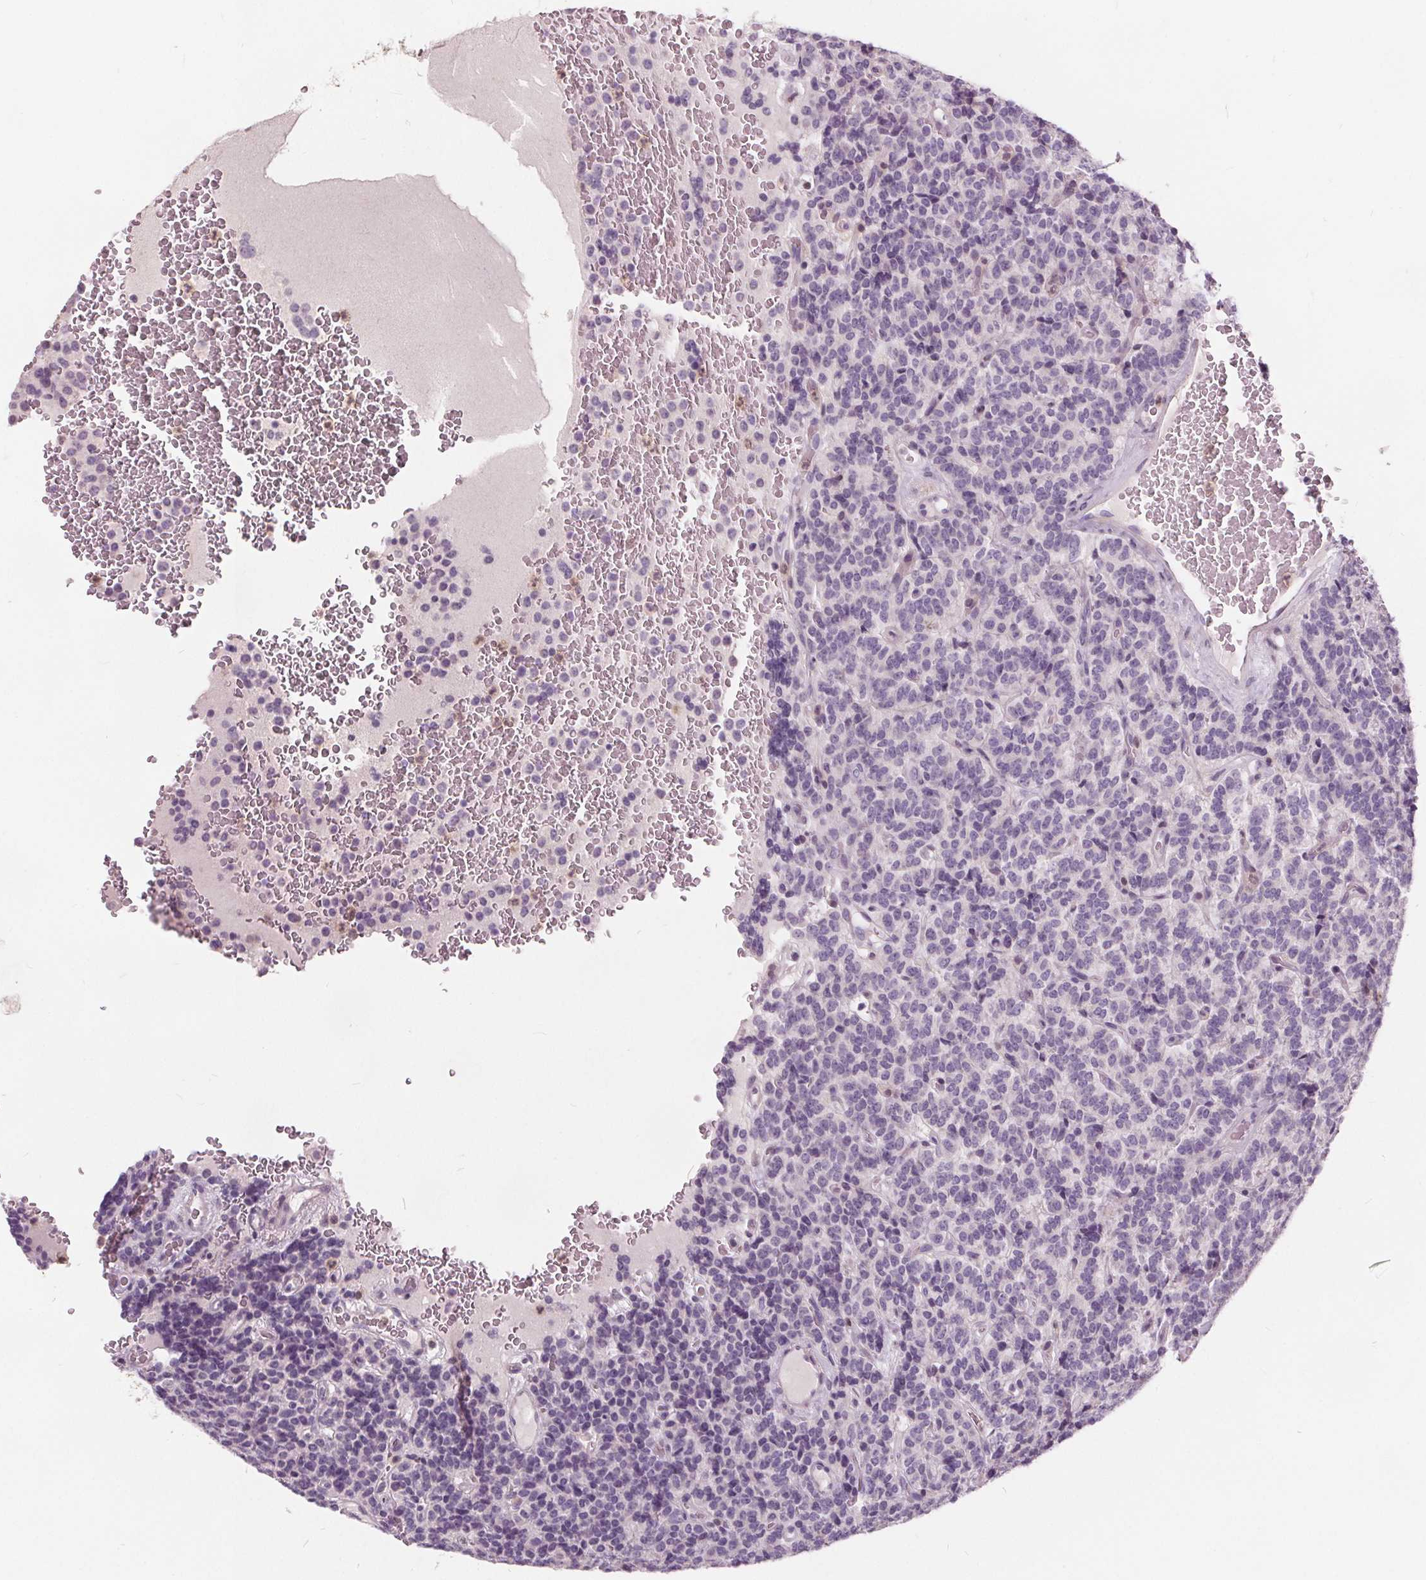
{"staining": {"intensity": "negative", "quantity": "none", "location": "none"}, "tissue": "carcinoid", "cell_type": "Tumor cells", "image_type": "cancer", "snomed": [{"axis": "morphology", "description": "Carcinoid, malignant, NOS"}, {"axis": "topography", "description": "Pancreas"}], "caption": "Immunohistochemical staining of carcinoid demonstrates no significant positivity in tumor cells.", "gene": "HAAO", "patient": {"sex": "male", "age": 36}}